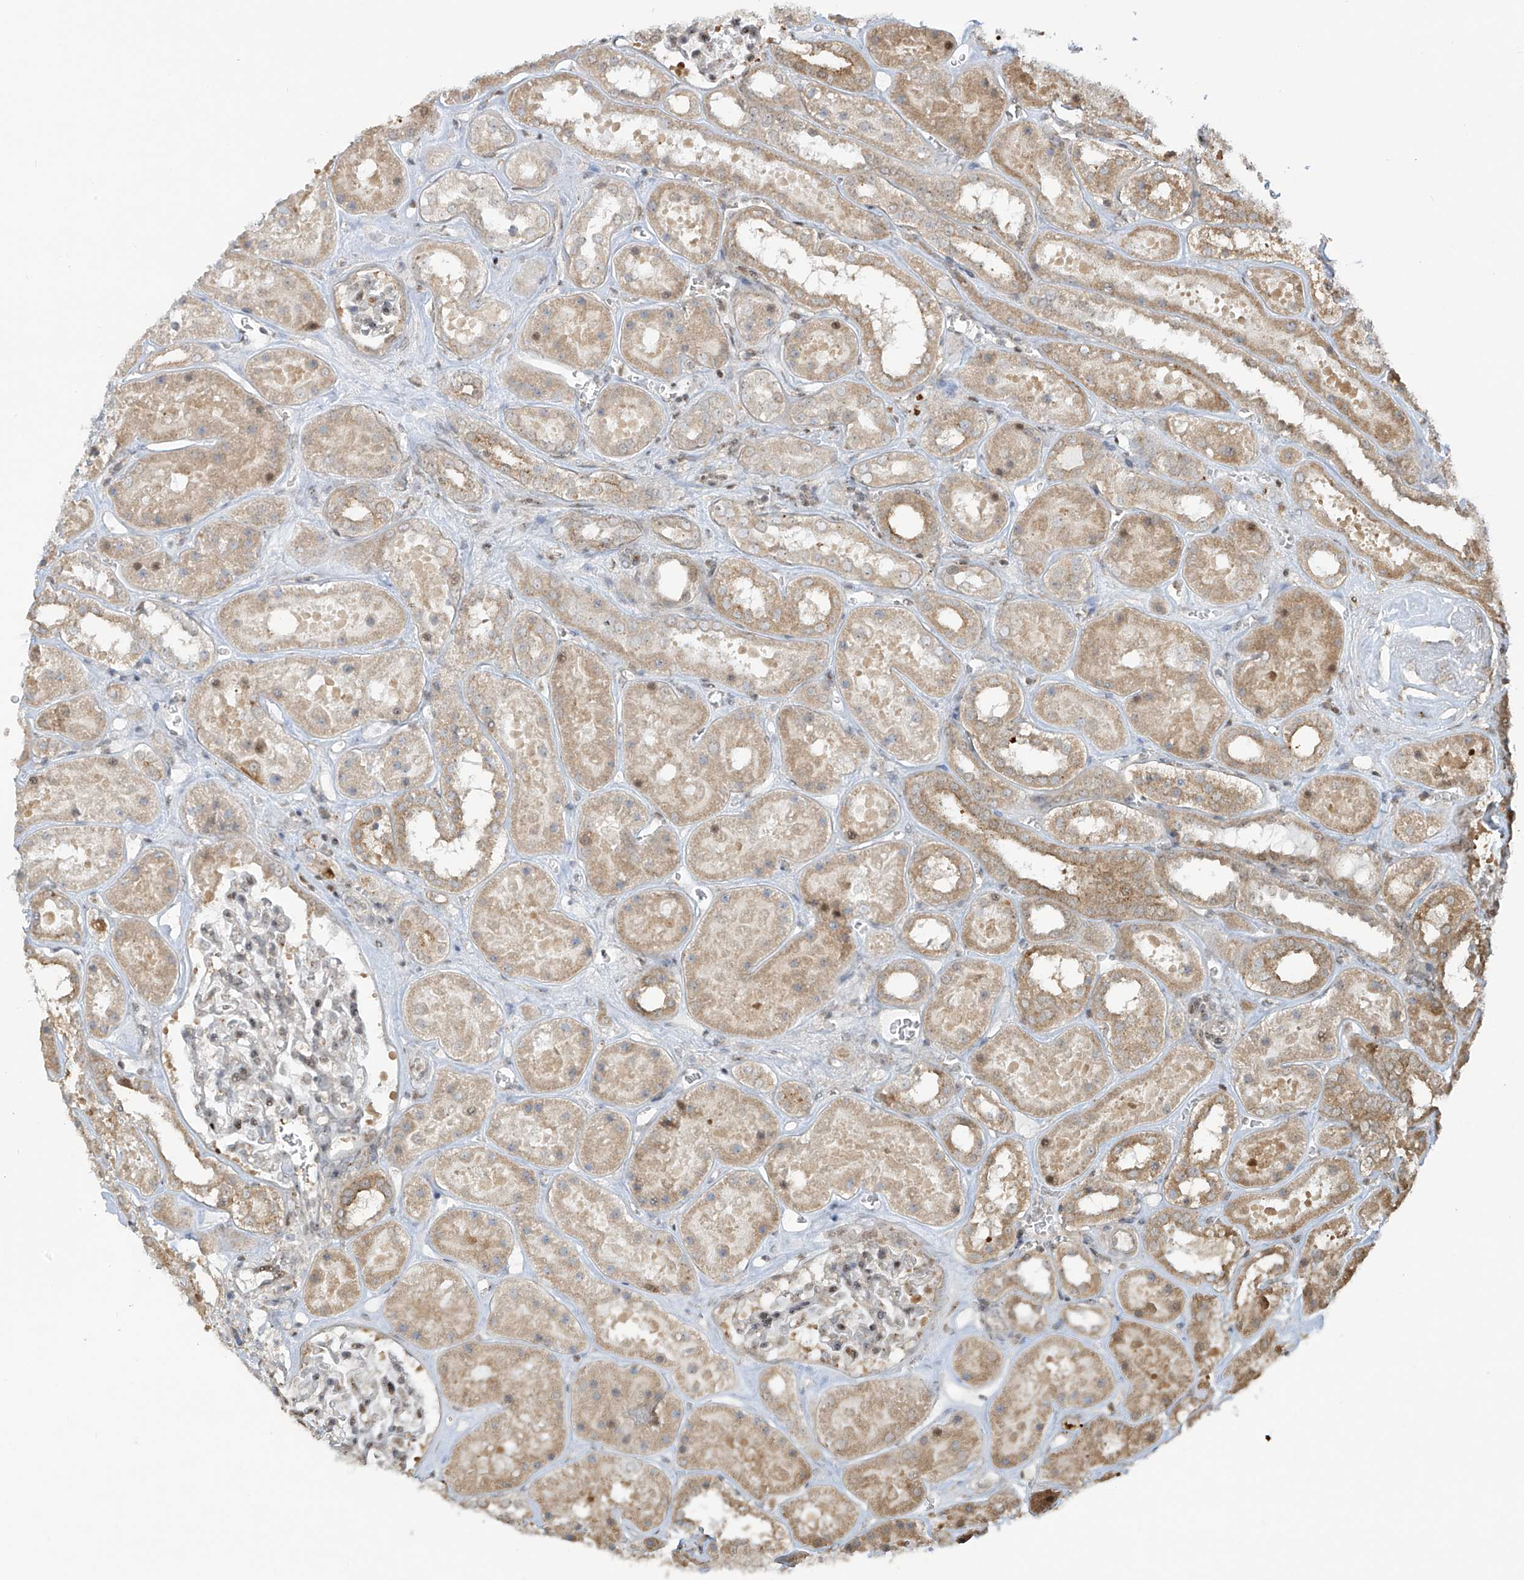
{"staining": {"intensity": "moderate", "quantity": "<25%", "location": "nuclear"}, "tissue": "kidney", "cell_type": "Cells in glomeruli", "image_type": "normal", "snomed": [{"axis": "morphology", "description": "Normal tissue, NOS"}, {"axis": "topography", "description": "Kidney"}], "caption": "High-power microscopy captured an IHC image of normal kidney, revealing moderate nuclear expression in about <25% of cells in glomeruli.", "gene": "VMP1", "patient": {"sex": "female", "age": 41}}